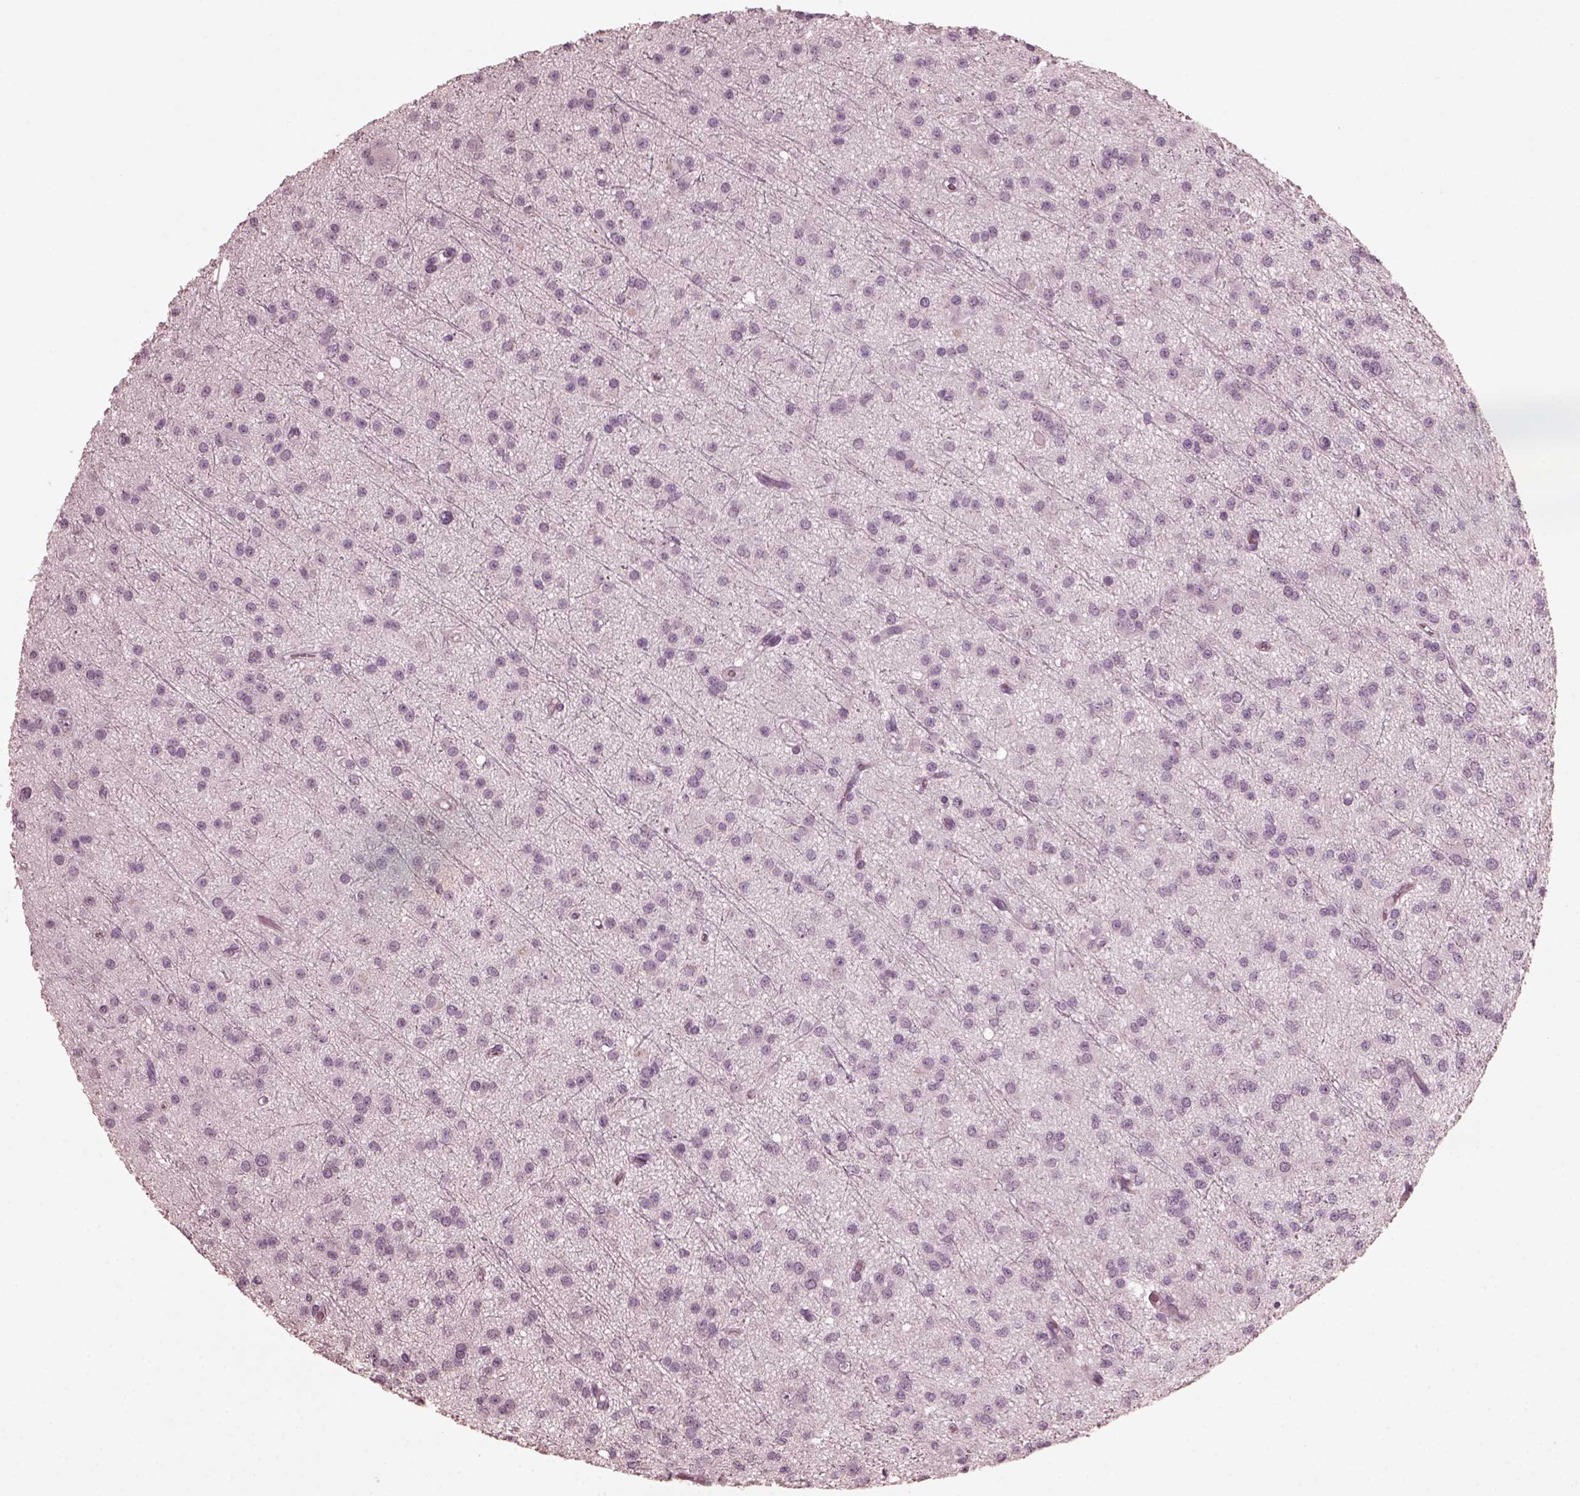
{"staining": {"intensity": "negative", "quantity": "none", "location": "none"}, "tissue": "glioma", "cell_type": "Tumor cells", "image_type": "cancer", "snomed": [{"axis": "morphology", "description": "Glioma, malignant, Low grade"}, {"axis": "topography", "description": "Brain"}], "caption": "This is an immunohistochemistry (IHC) histopathology image of low-grade glioma (malignant). There is no staining in tumor cells.", "gene": "CGA", "patient": {"sex": "male", "age": 27}}